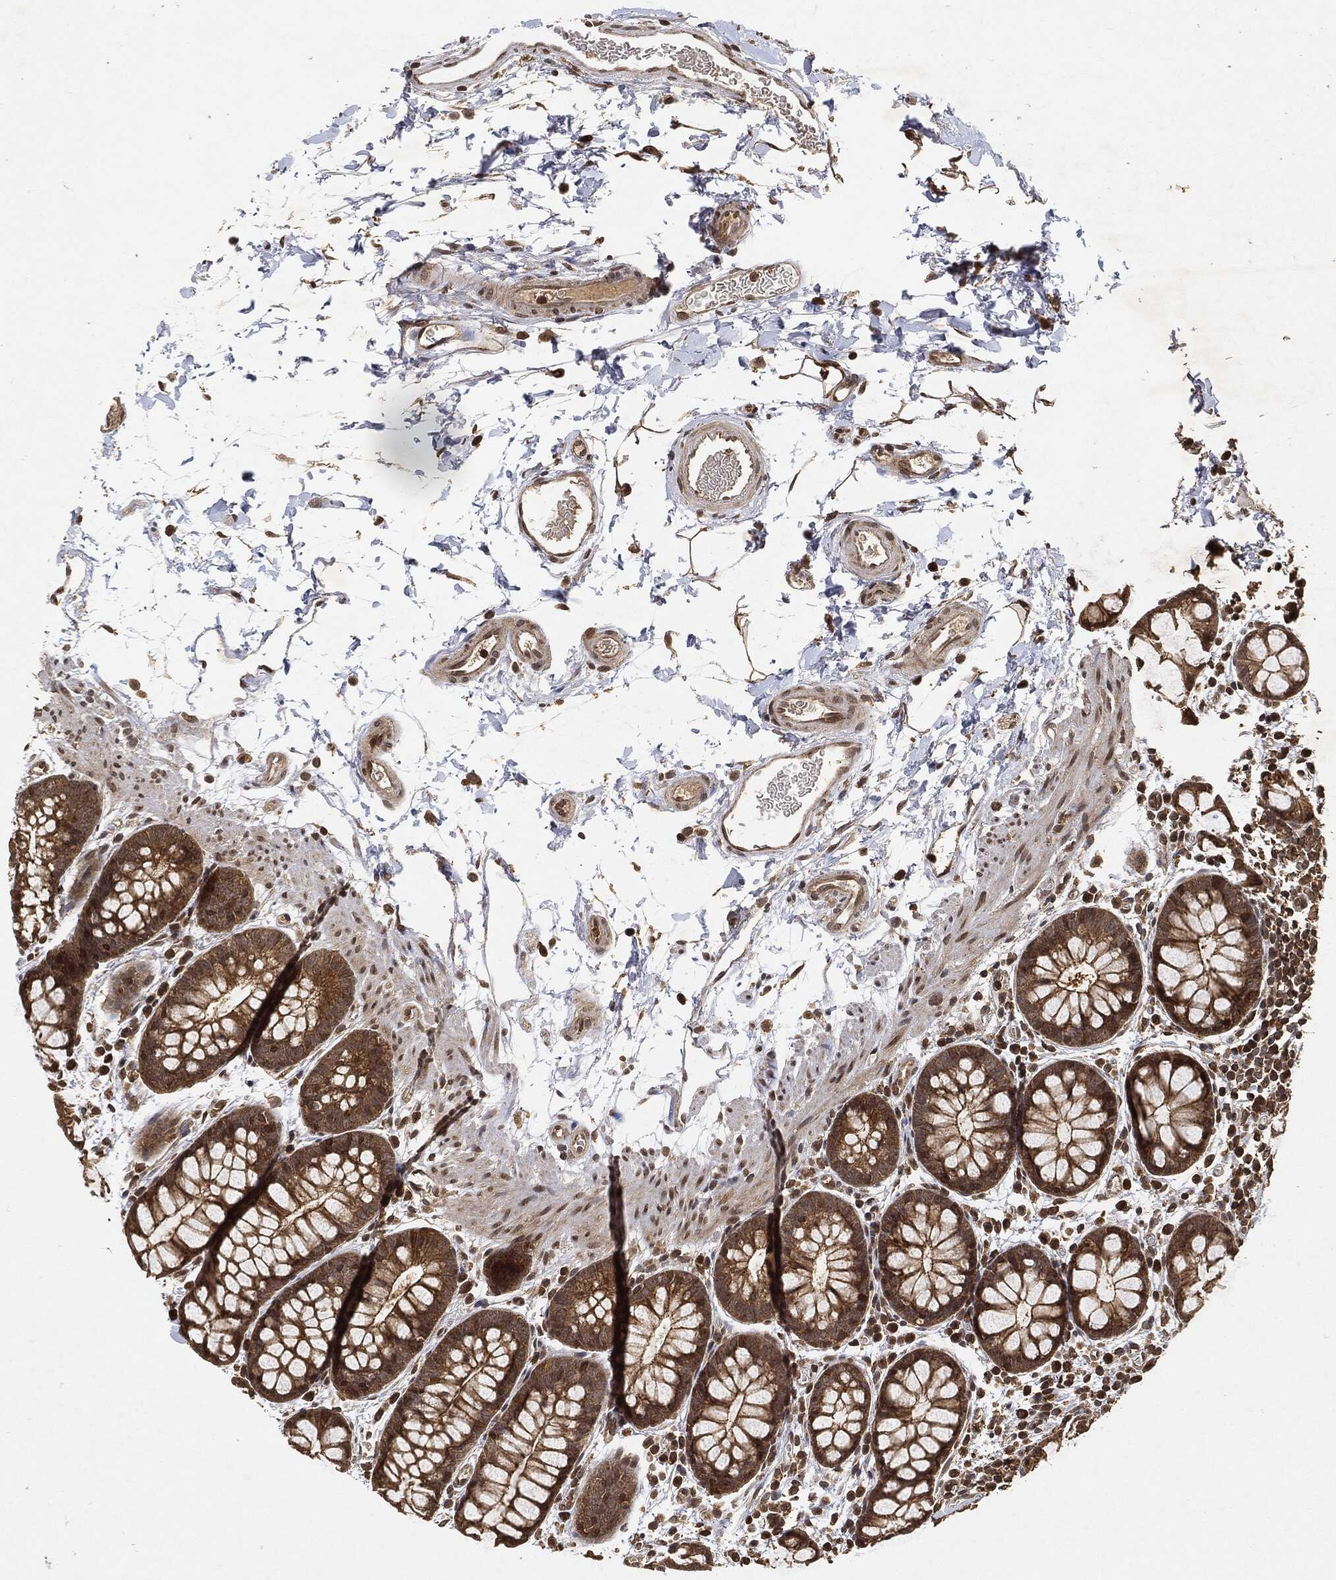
{"staining": {"intensity": "moderate", "quantity": ">75%", "location": "cytoplasmic/membranous"}, "tissue": "rectum", "cell_type": "Glandular cells", "image_type": "normal", "snomed": [{"axis": "morphology", "description": "Normal tissue, NOS"}, {"axis": "topography", "description": "Rectum"}], "caption": "A high-resolution micrograph shows immunohistochemistry staining of normal rectum, which displays moderate cytoplasmic/membranous positivity in about >75% of glandular cells.", "gene": "ZNF226", "patient": {"sex": "male", "age": 57}}